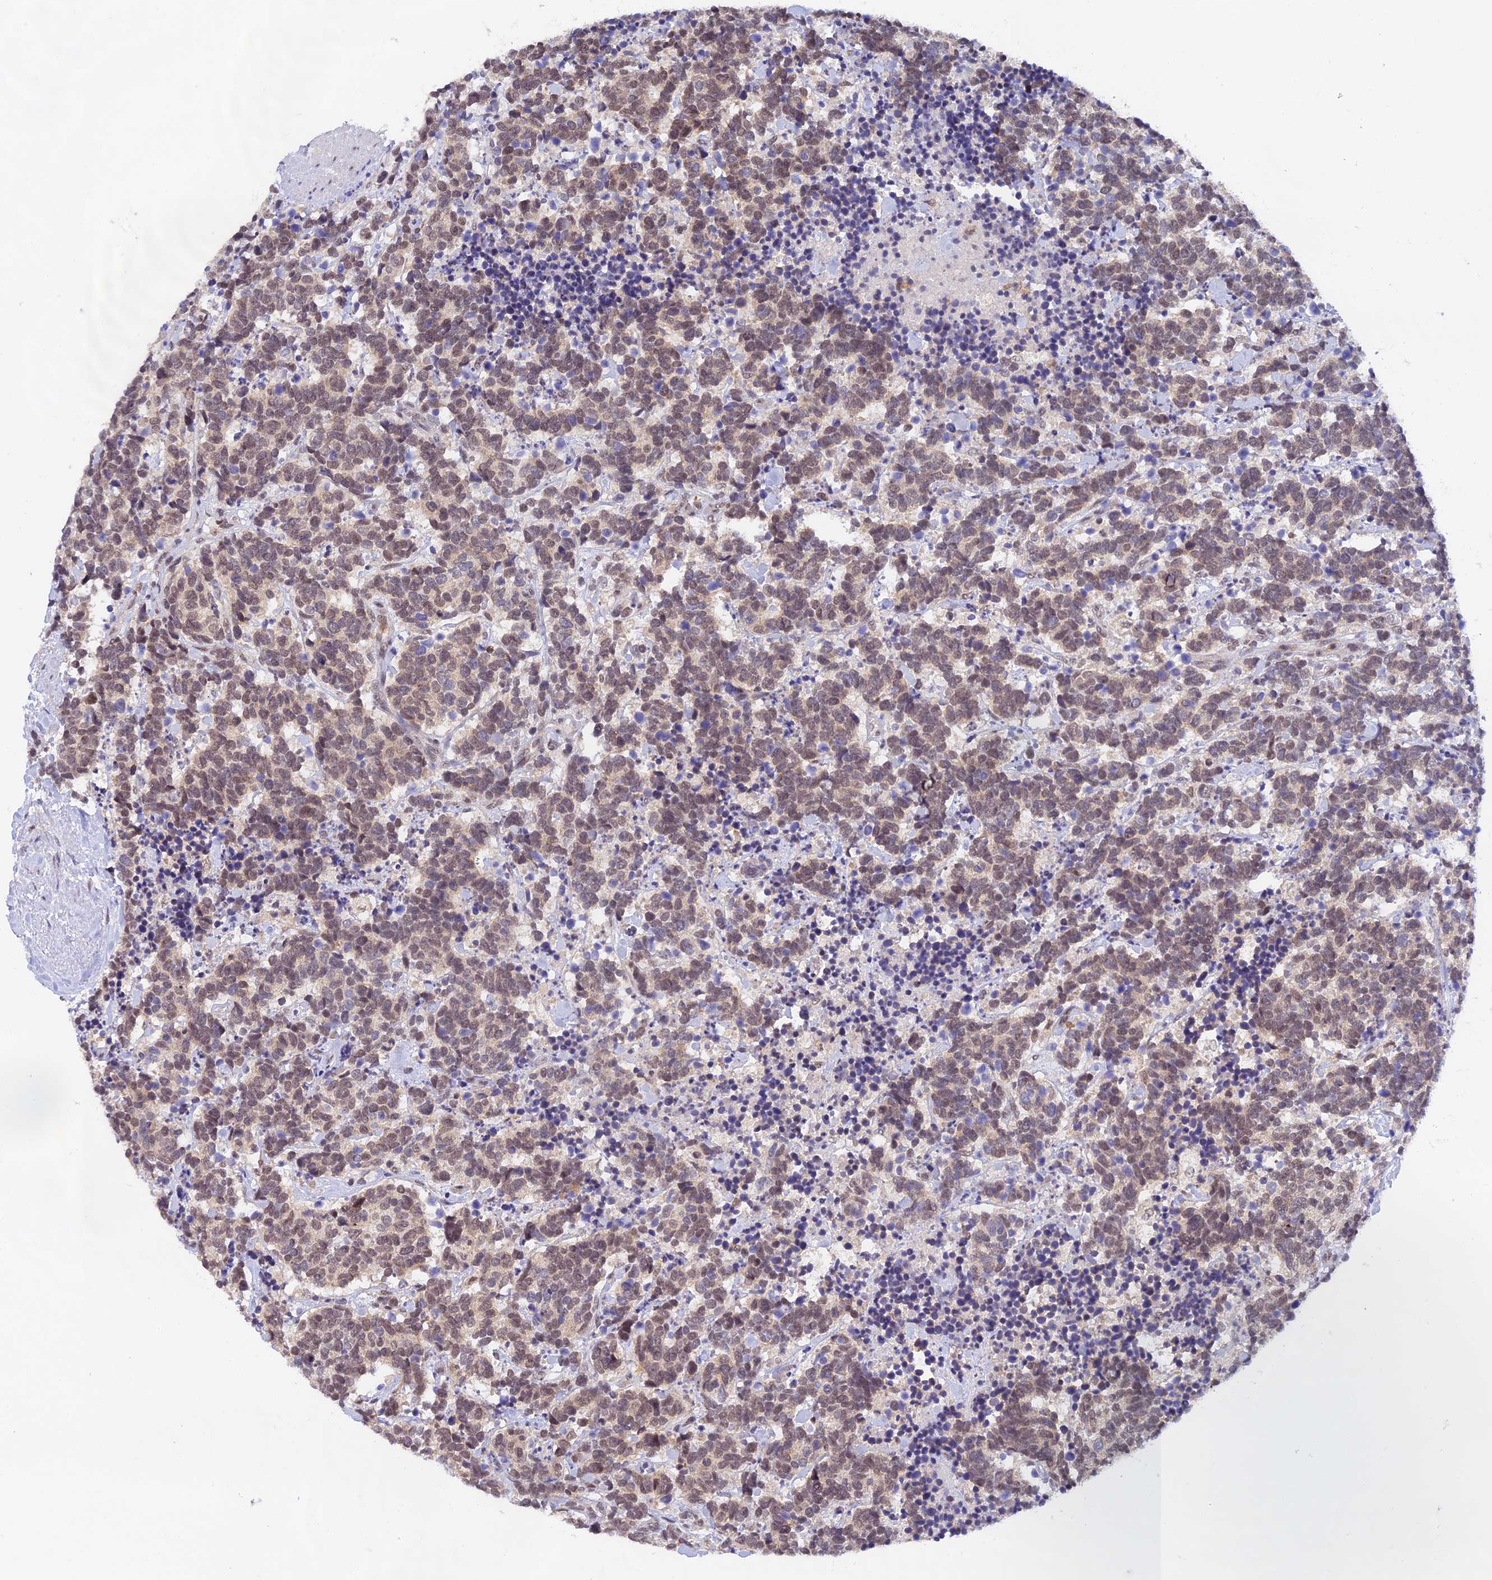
{"staining": {"intensity": "weak", "quantity": "25%-75%", "location": "nuclear"}, "tissue": "carcinoid", "cell_type": "Tumor cells", "image_type": "cancer", "snomed": [{"axis": "morphology", "description": "Carcinoma, NOS"}, {"axis": "morphology", "description": "Carcinoid, malignant, NOS"}, {"axis": "topography", "description": "Prostate"}], "caption": "Protein staining of carcinoid tissue demonstrates weak nuclear expression in about 25%-75% of tumor cells.", "gene": "PEX16", "patient": {"sex": "male", "age": 57}}